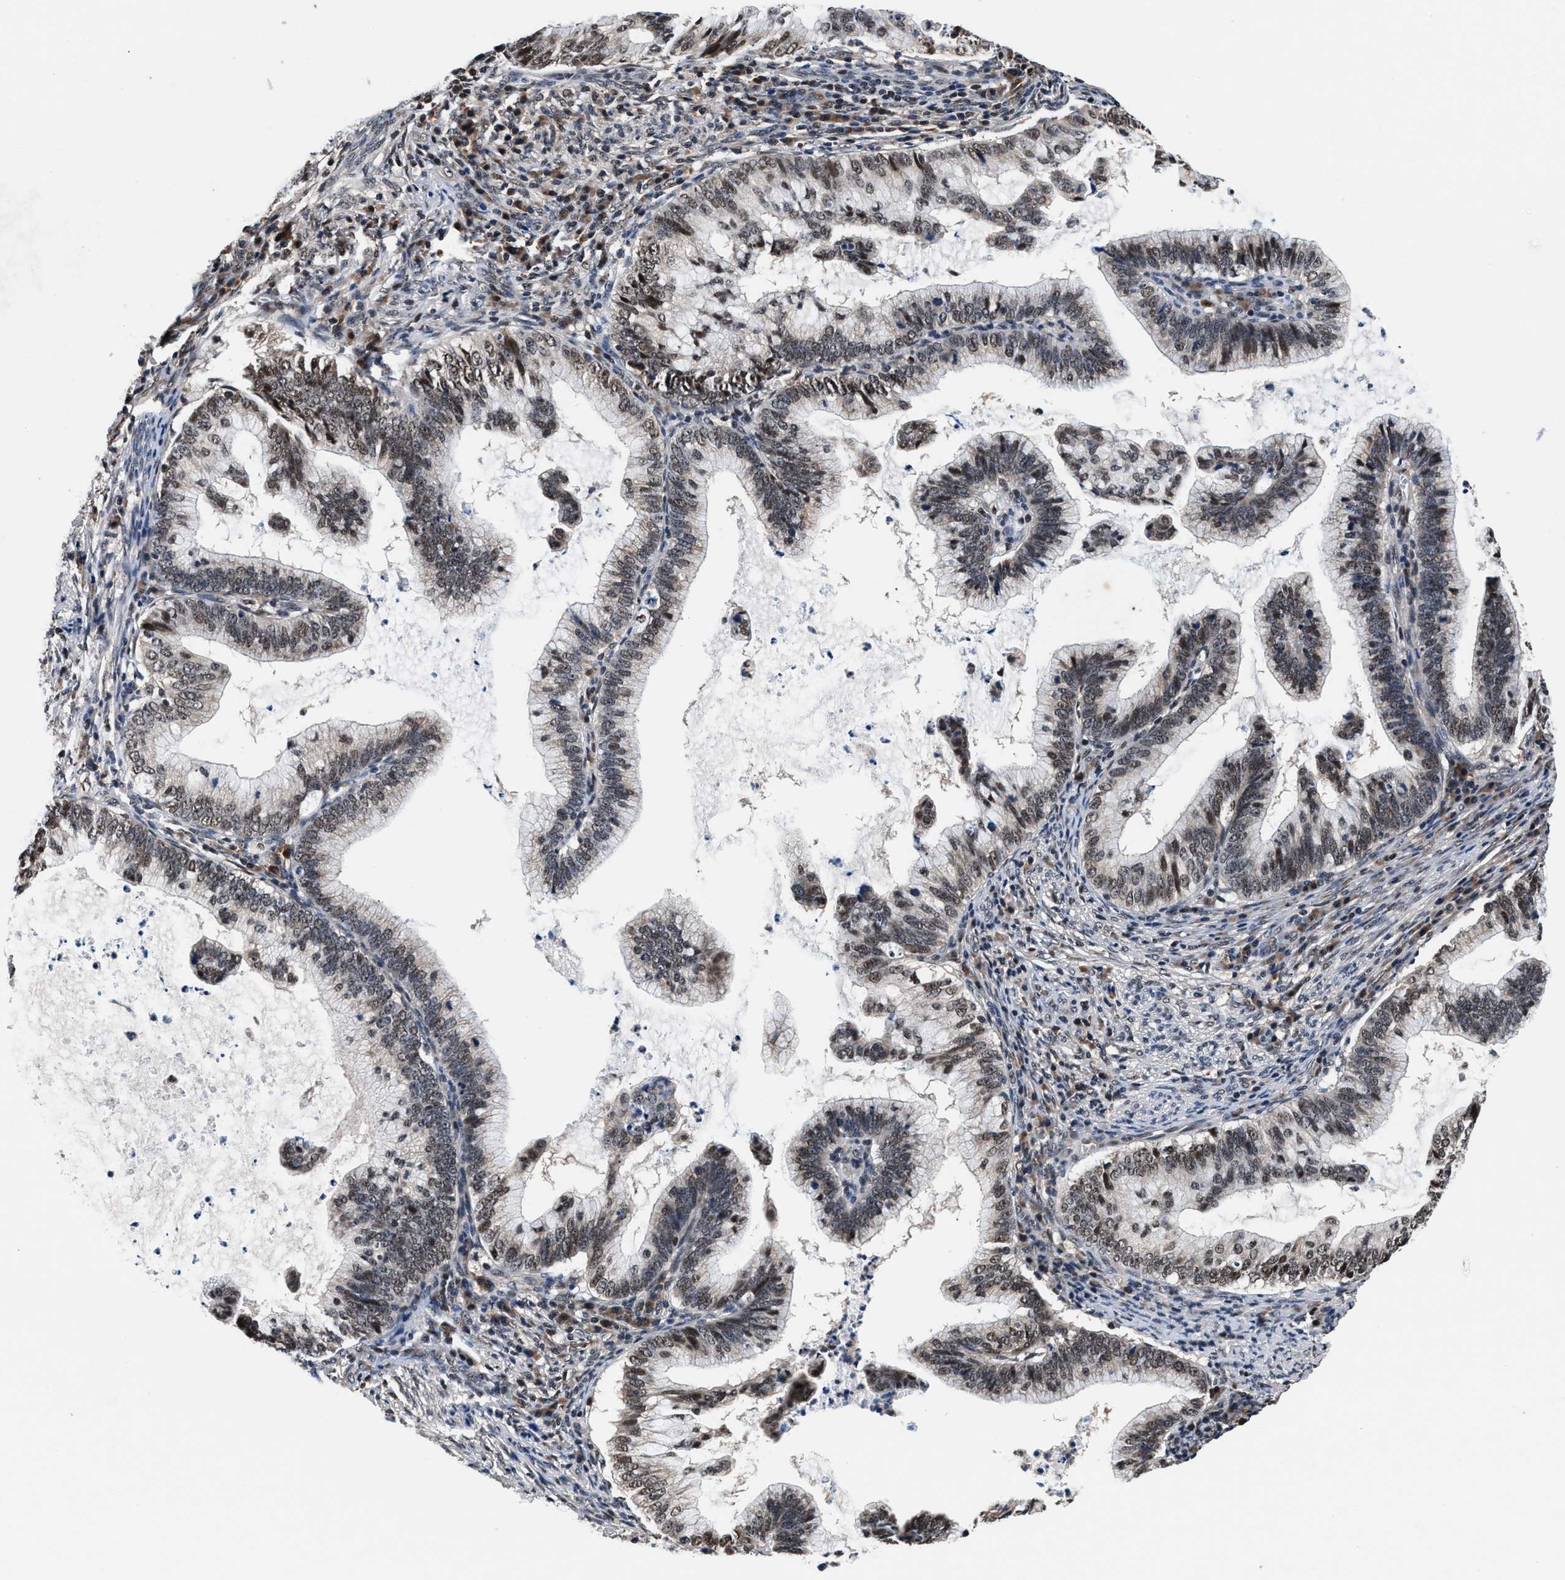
{"staining": {"intensity": "moderate", "quantity": "25%-75%", "location": "nuclear"}, "tissue": "cervical cancer", "cell_type": "Tumor cells", "image_type": "cancer", "snomed": [{"axis": "morphology", "description": "Adenocarcinoma, NOS"}, {"axis": "topography", "description": "Cervix"}], "caption": "An image showing moderate nuclear staining in approximately 25%-75% of tumor cells in cervical cancer (adenocarcinoma), as visualized by brown immunohistochemical staining.", "gene": "USP16", "patient": {"sex": "female", "age": 36}}